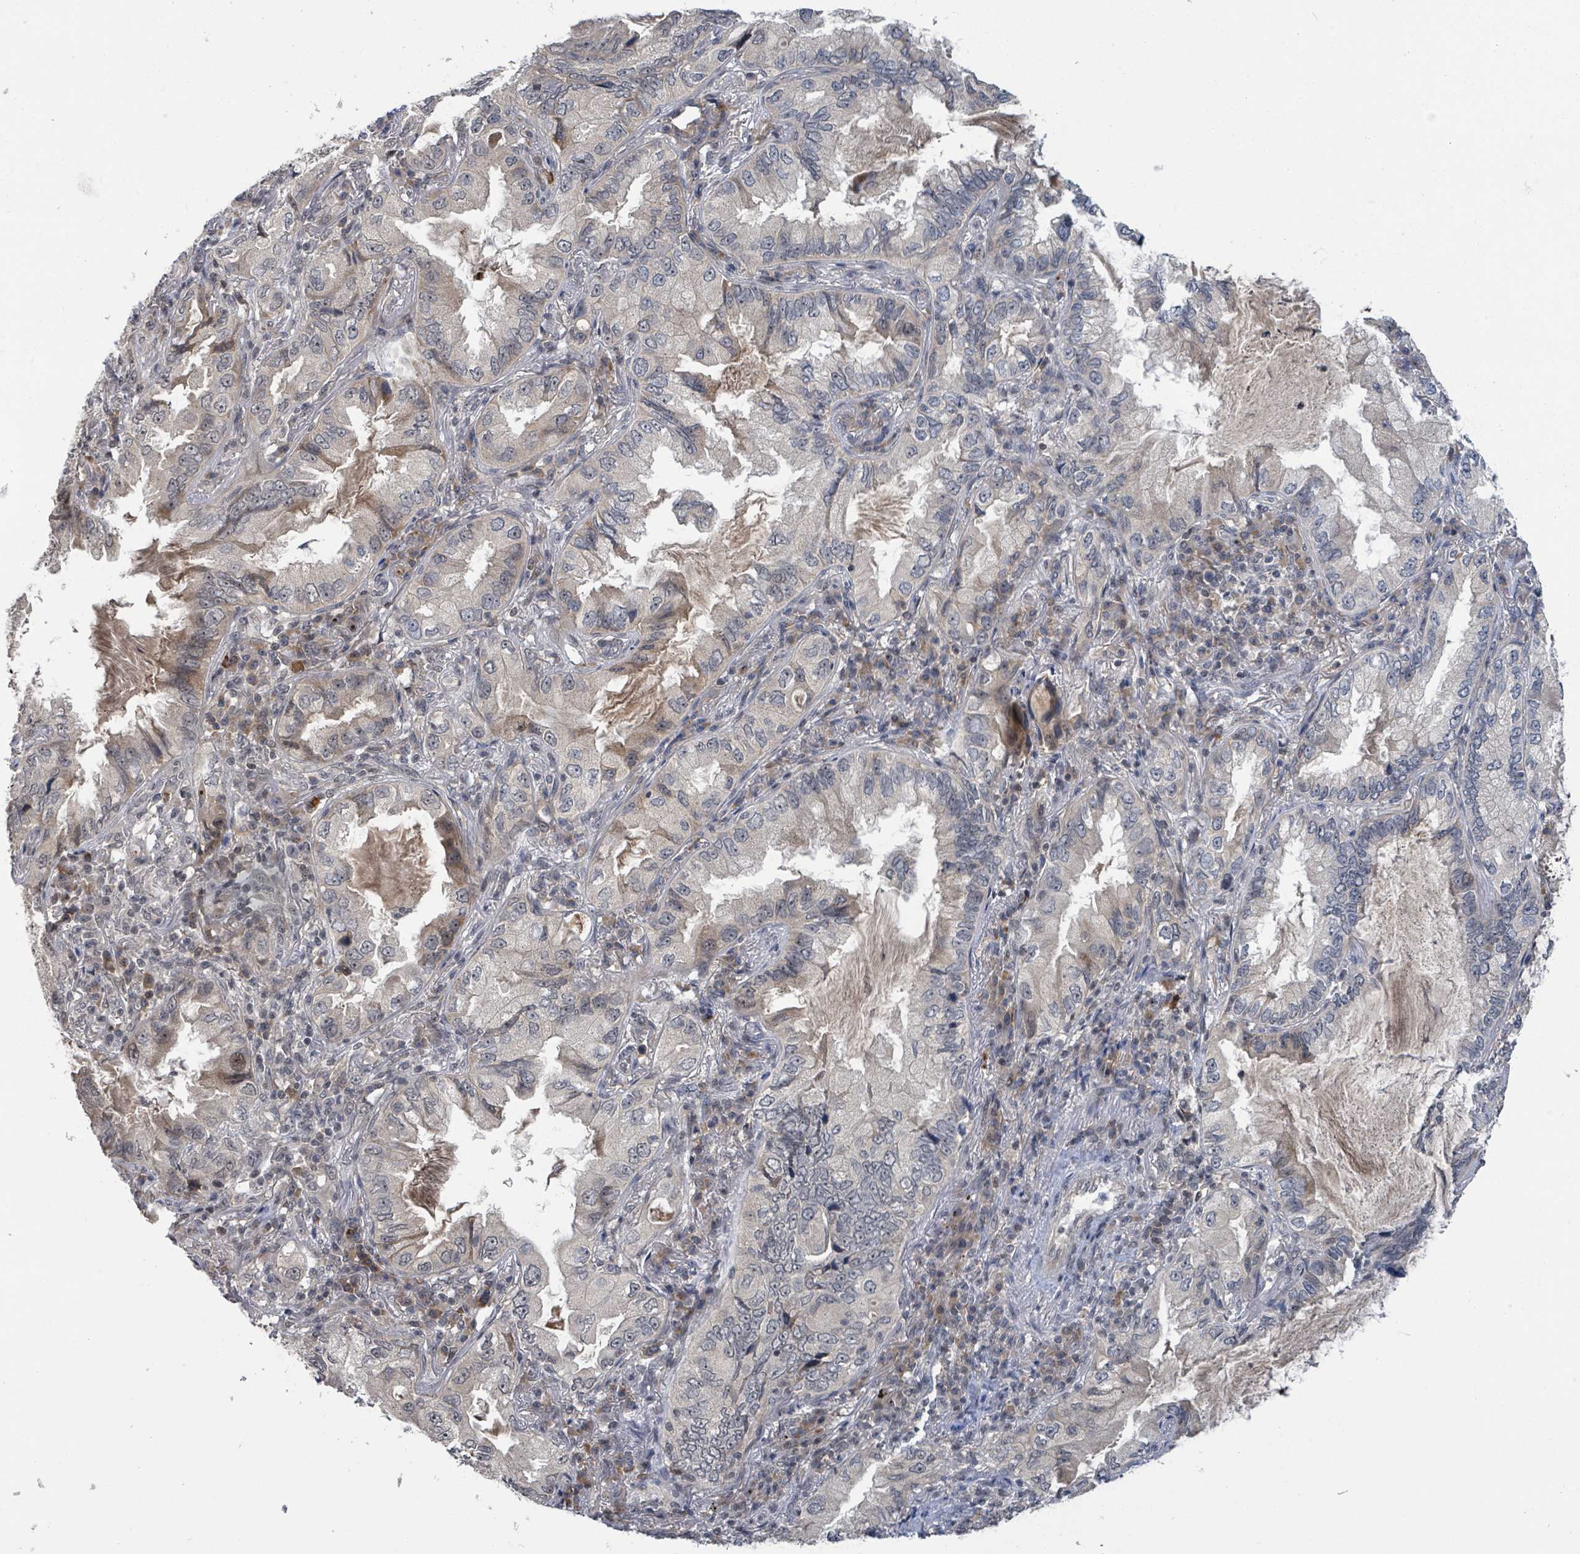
{"staining": {"intensity": "weak", "quantity": "<25%", "location": "cytoplasmic/membranous,nuclear"}, "tissue": "lung cancer", "cell_type": "Tumor cells", "image_type": "cancer", "snomed": [{"axis": "morphology", "description": "Adenocarcinoma, NOS"}, {"axis": "topography", "description": "Lung"}], "caption": "An IHC micrograph of lung cancer (adenocarcinoma) is shown. There is no staining in tumor cells of lung cancer (adenocarcinoma).", "gene": "ZBTB14", "patient": {"sex": "female", "age": 69}}